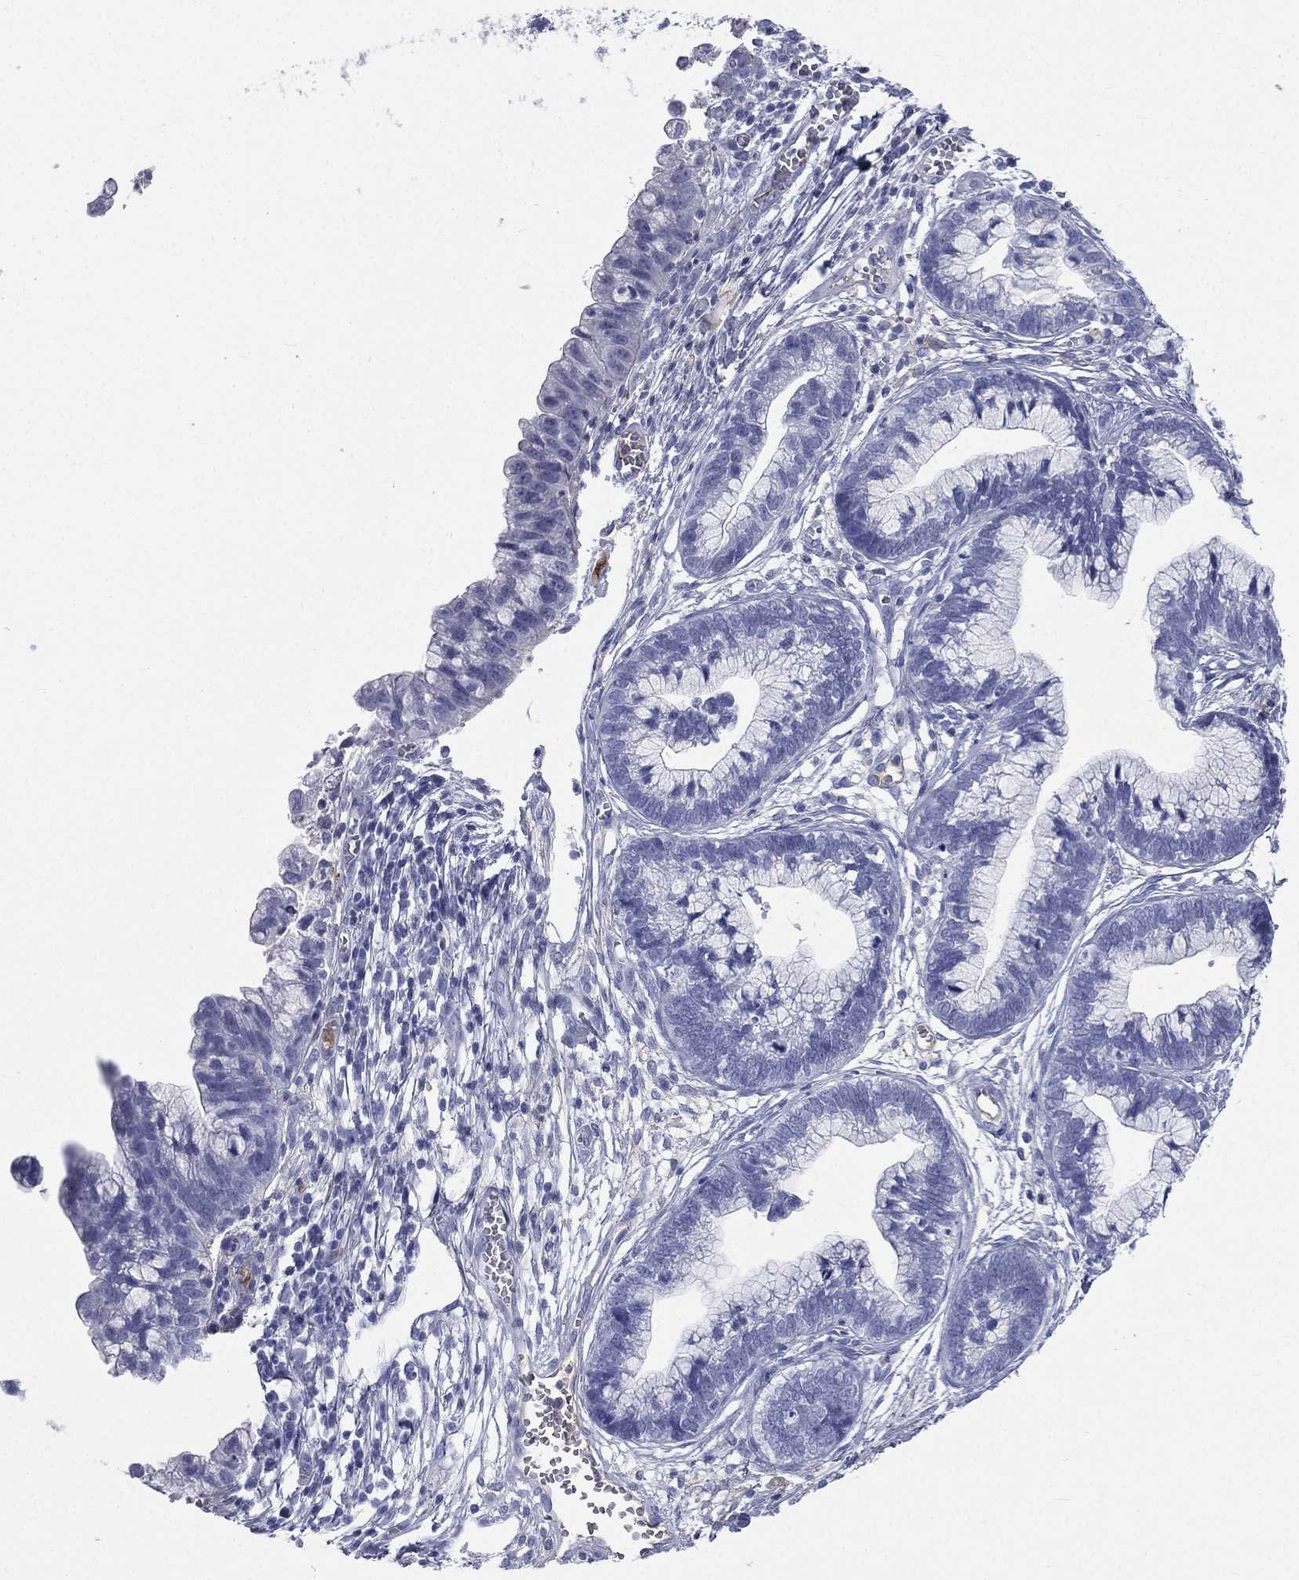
{"staining": {"intensity": "negative", "quantity": "none", "location": "none"}, "tissue": "cervical cancer", "cell_type": "Tumor cells", "image_type": "cancer", "snomed": [{"axis": "morphology", "description": "Adenocarcinoma, NOS"}, {"axis": "topography", "description": "Cervix"}], "caption": "The immunohistochemistry micrograph has no significant staining in tumor cells of cervical cancer tissue. (Immunohistochemistry, brightfield microscopy, high magnification).", "gene": "HP", "patient": {"sex": "female", "age": 44}}